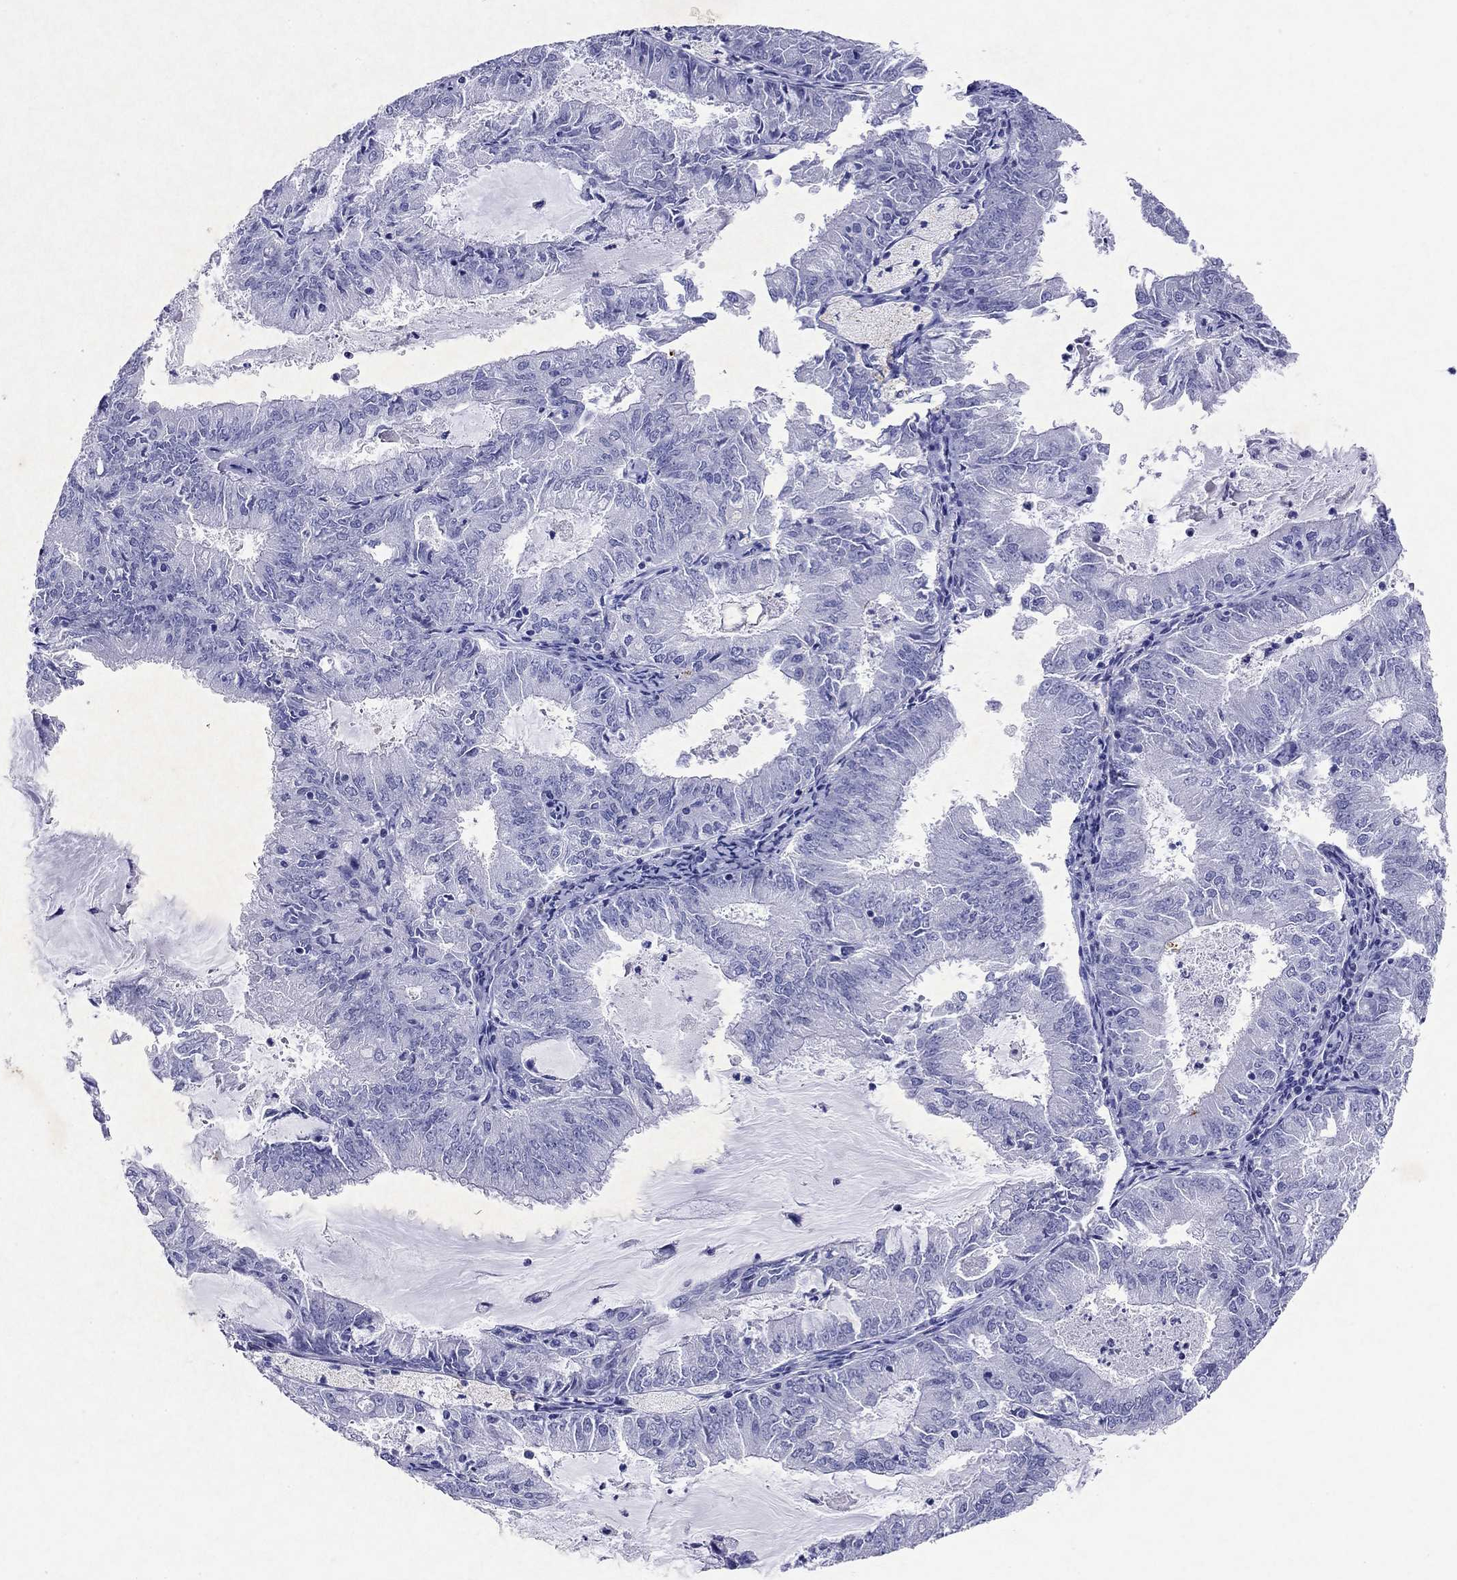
{"staining": {"intensity": "negative", "quantity": "none", "location": "none"}, "tissue": "endometrial cancer", "cell_type": "Tumor cells", "image_type": "cancer", "snomed": [{"axis": "morphology", "description": "Adenocarcinoma, NOS"}, {"axis": "topography", "description": "Endometrium"}], "caption": "DAB (3,3'-diaminobenzidine) immunohistochemical staining of endometrial adenocarcinoma shows no significant expression in tumor cells.", "gene": "ARMC12", "patient": {"sex": "female", "age": 57}}